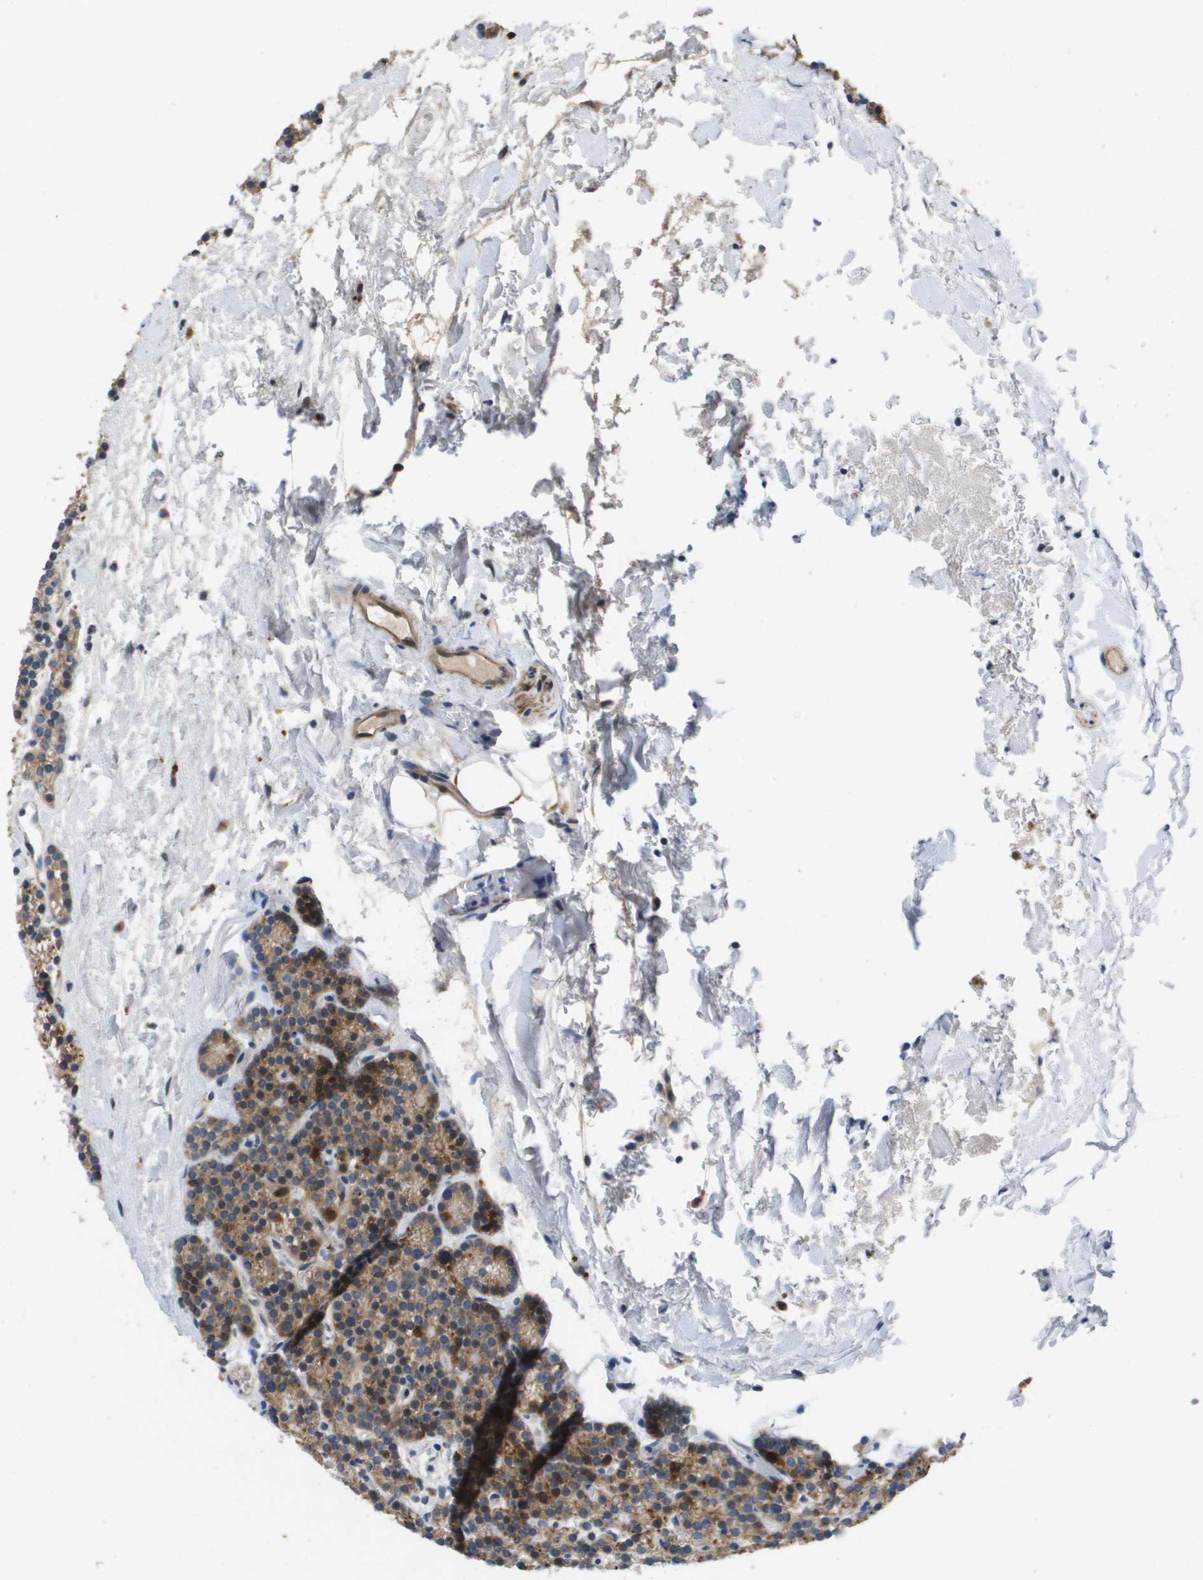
{"staining": {"intensity": "moderate", "quantity": ">75%", "location": "cytoplasmic/membranous"}, "tissue": "parathyroid gland", "cell_type": "Glandular cells", "image_type": "normal", "snomed": [{"axis": "morphology", "description": "Normal tissue, NOS"}, {"axis": "morphology", "description": "Adenoma, NOS"}, {"axis": "topography", "description": "Parathyroid gland"}], "caption": "Immunohistochemistry micrograph of normal parathyroid gland: human parathyroid gland stained using IHC demonstrates medium levels of moderate protein expression localized specifically in the cytoplasmic/membranous of glandular cells, appearing as a cytoplasmic/membranous brown color.", "gene": "ENTPD2", "patient": {"sex": "female", "age": 54}}